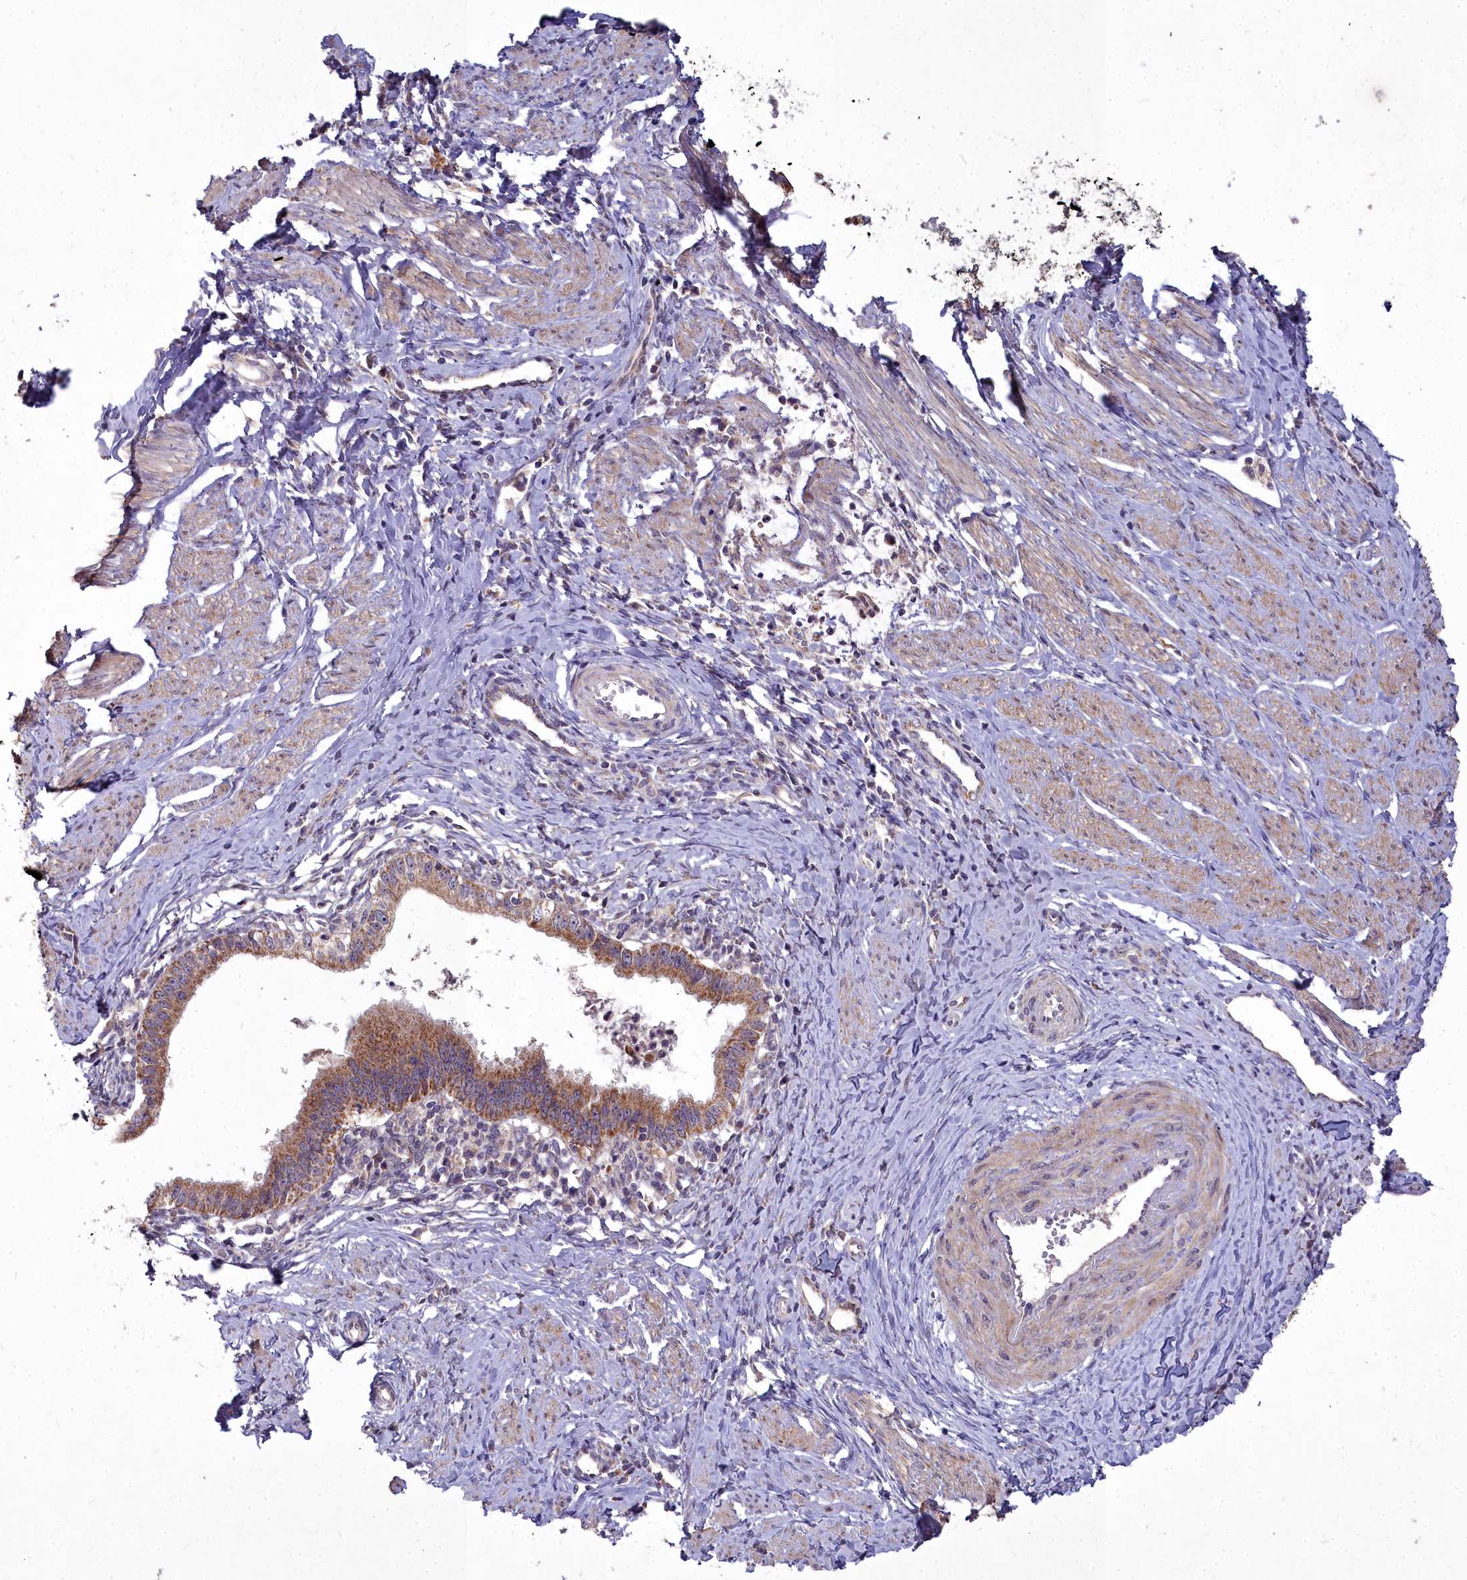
{"staining": {"intensity": "moderate", "quantity": ">75%", "location": "cytoplasmic/membranous"}, "tissue": "cervical cancer", "cell_type": "Tumor cells", "image_type": "cancer", "snomed": [{"axis": "morphology", "description": "Adenocarcinoma, NOS"}, {"axis": "topography", "description": "Cervix"}], "caption": "Immunohistochemistry (IHC) of human cervical cancer (adenocarcinoma) displays medium levels of moderate cytoplasmic/membranous staining in approximately >75% of tumor cells.", "gene": "MICU2", "patient": {"sex": "female", "age": 36}}